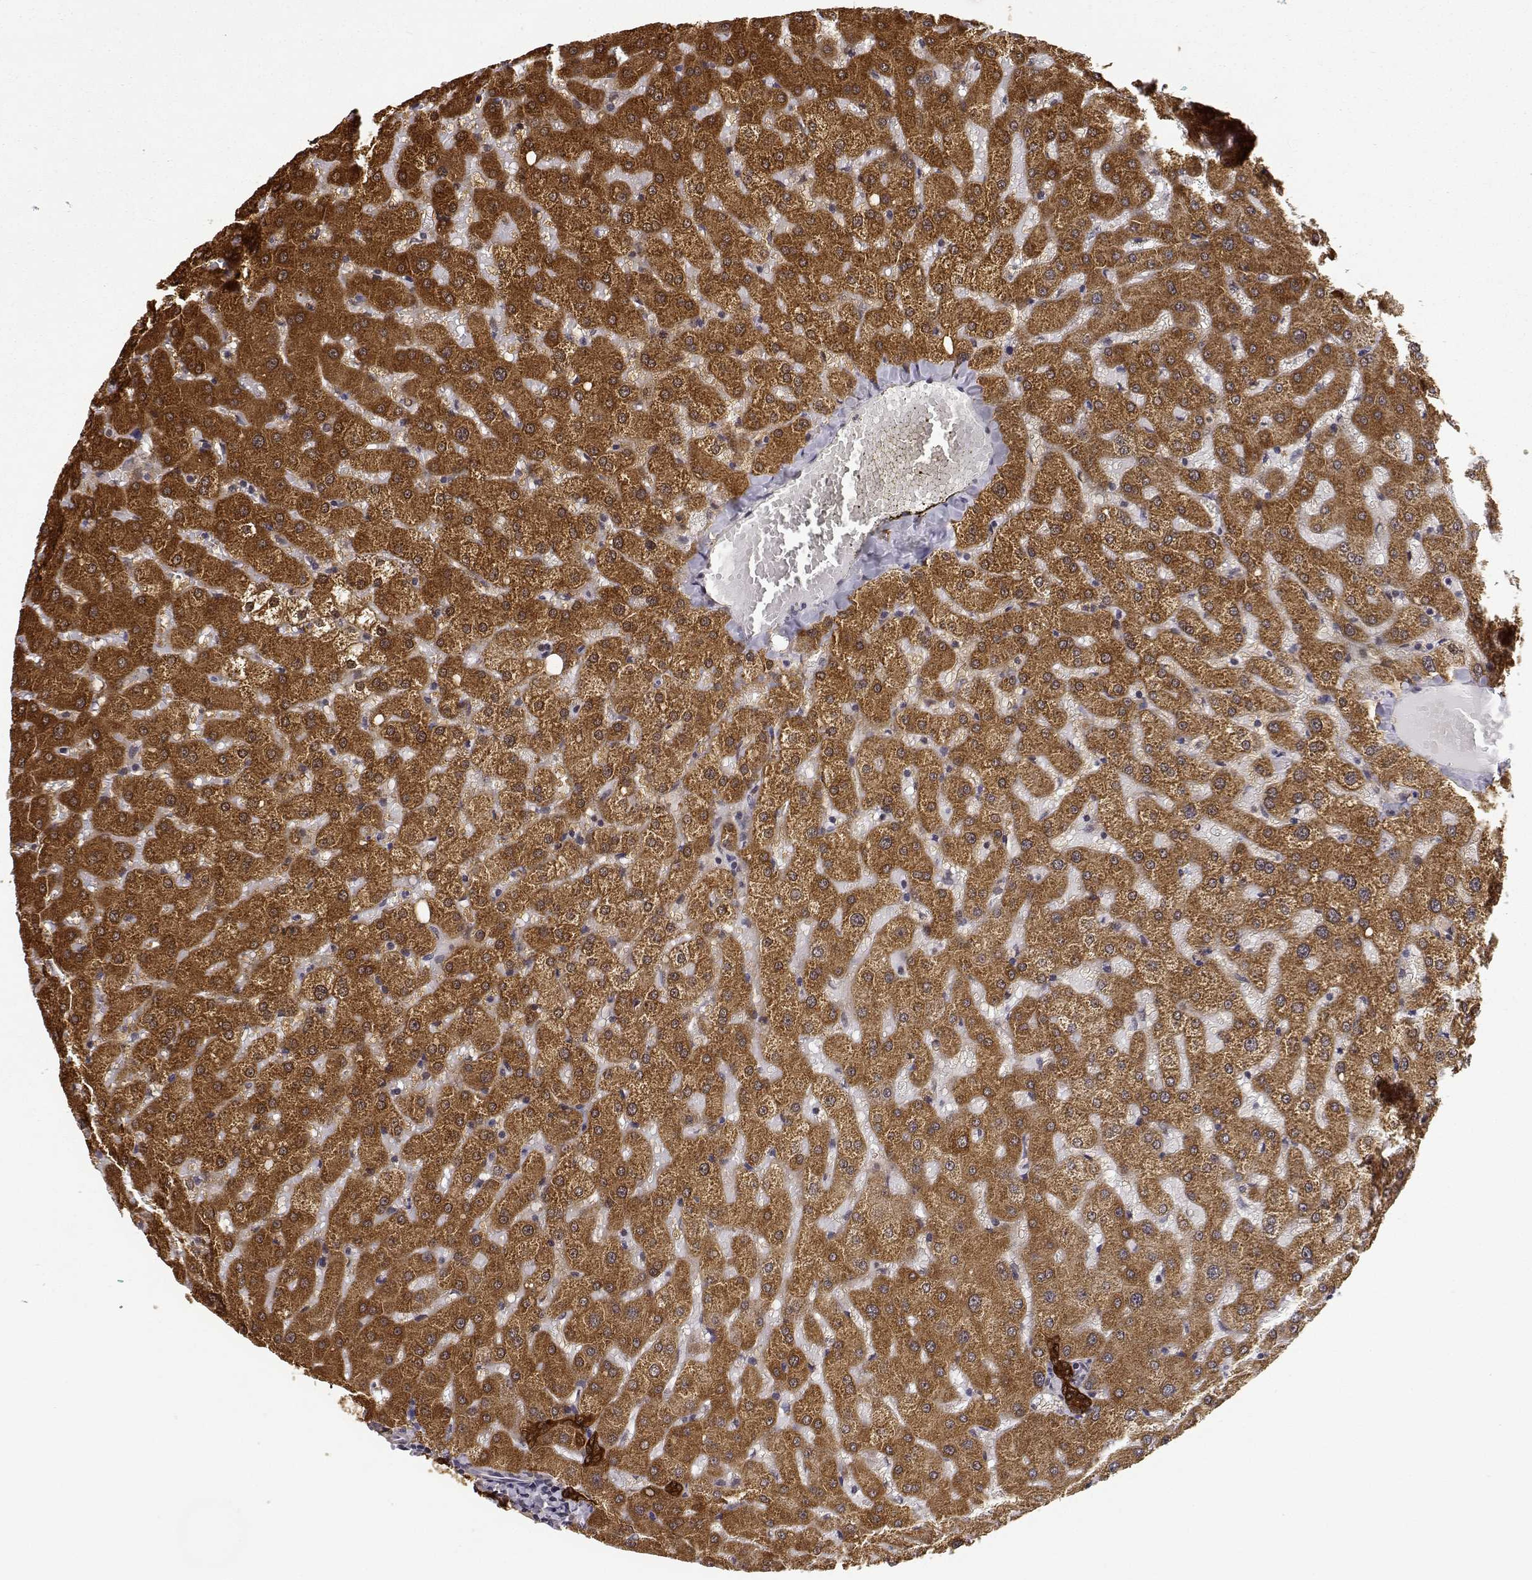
{"staining": {"intensity": "strong", "quantity": ">75%", "location": "cytoplasmic/membranous"}, "tissue": "liver", "cell_type": "Cholangiocytes", "image_type": "normal", "snomed": [{"axis": "morphology", "description": "Normal tissue, NOS"}, {"axis": "topography", "description": "Liver"}], "caption": "A high amount of strong cytoplasmic/membranous staining is identified in approximately >75% of cholangiocytes in benign liver.", "gene": "PHGDH", "patient": {"sex": "female", "age": 50}}